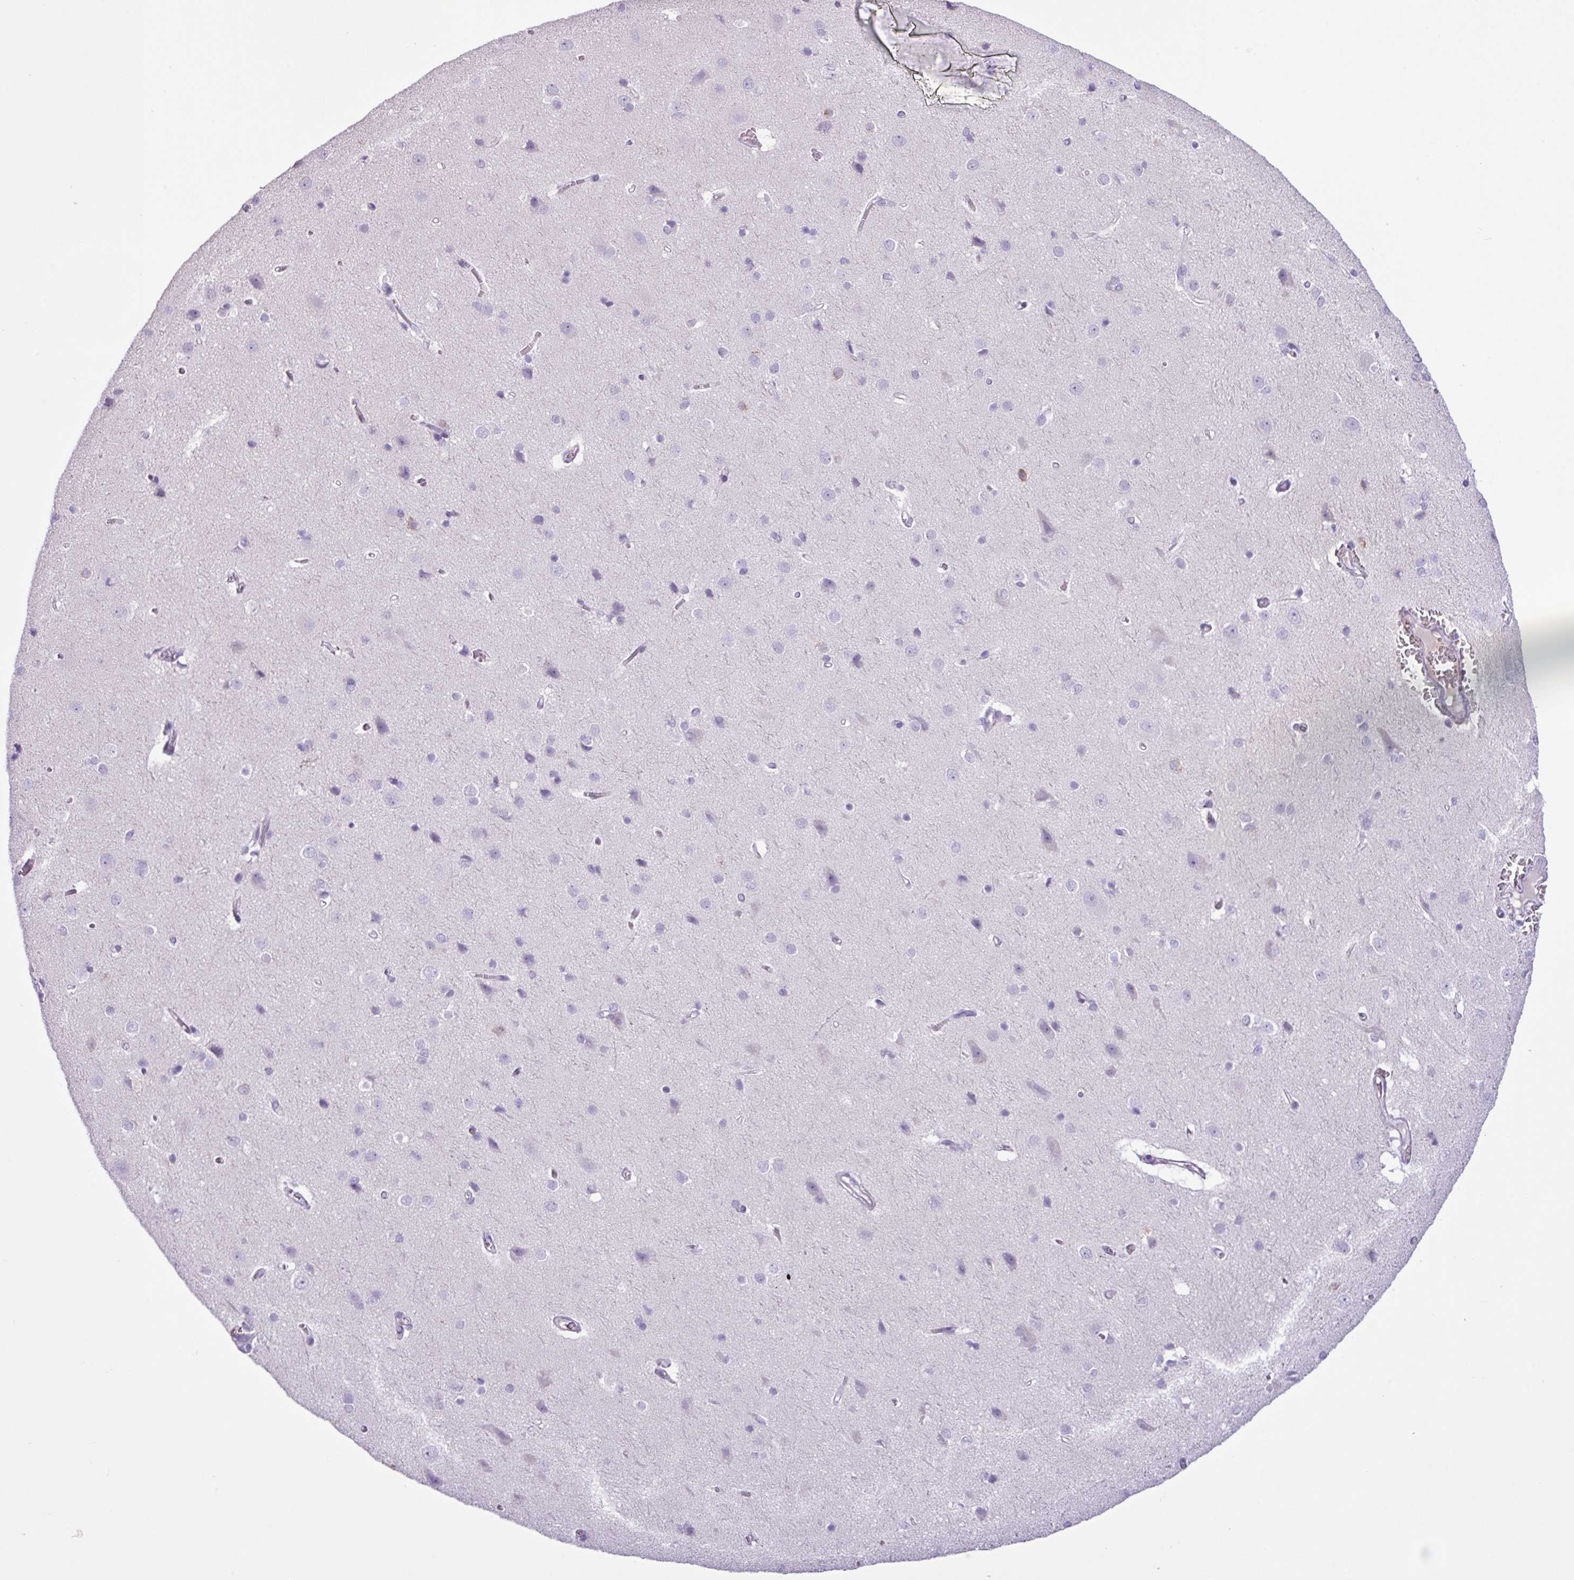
{"staining": {"intensity": "negative", "quantity": "none", "location": "none"}, "tissue": "cerebral cortex", "cell_type": "Endothelial cells", "image_type": "normal", "snomed": [{"axis": "morphology", "description": "Normal tissue, NOS"}, {"axis": "topography", "description": "Cerebral cortex"}], "caption": "This is an IHC histopathology image of unremarkable human cerebral cortex. There is no staining in endothelial cells.", "gene": "CYSTM1", "patient": {"sex": "male", "age": 37}}